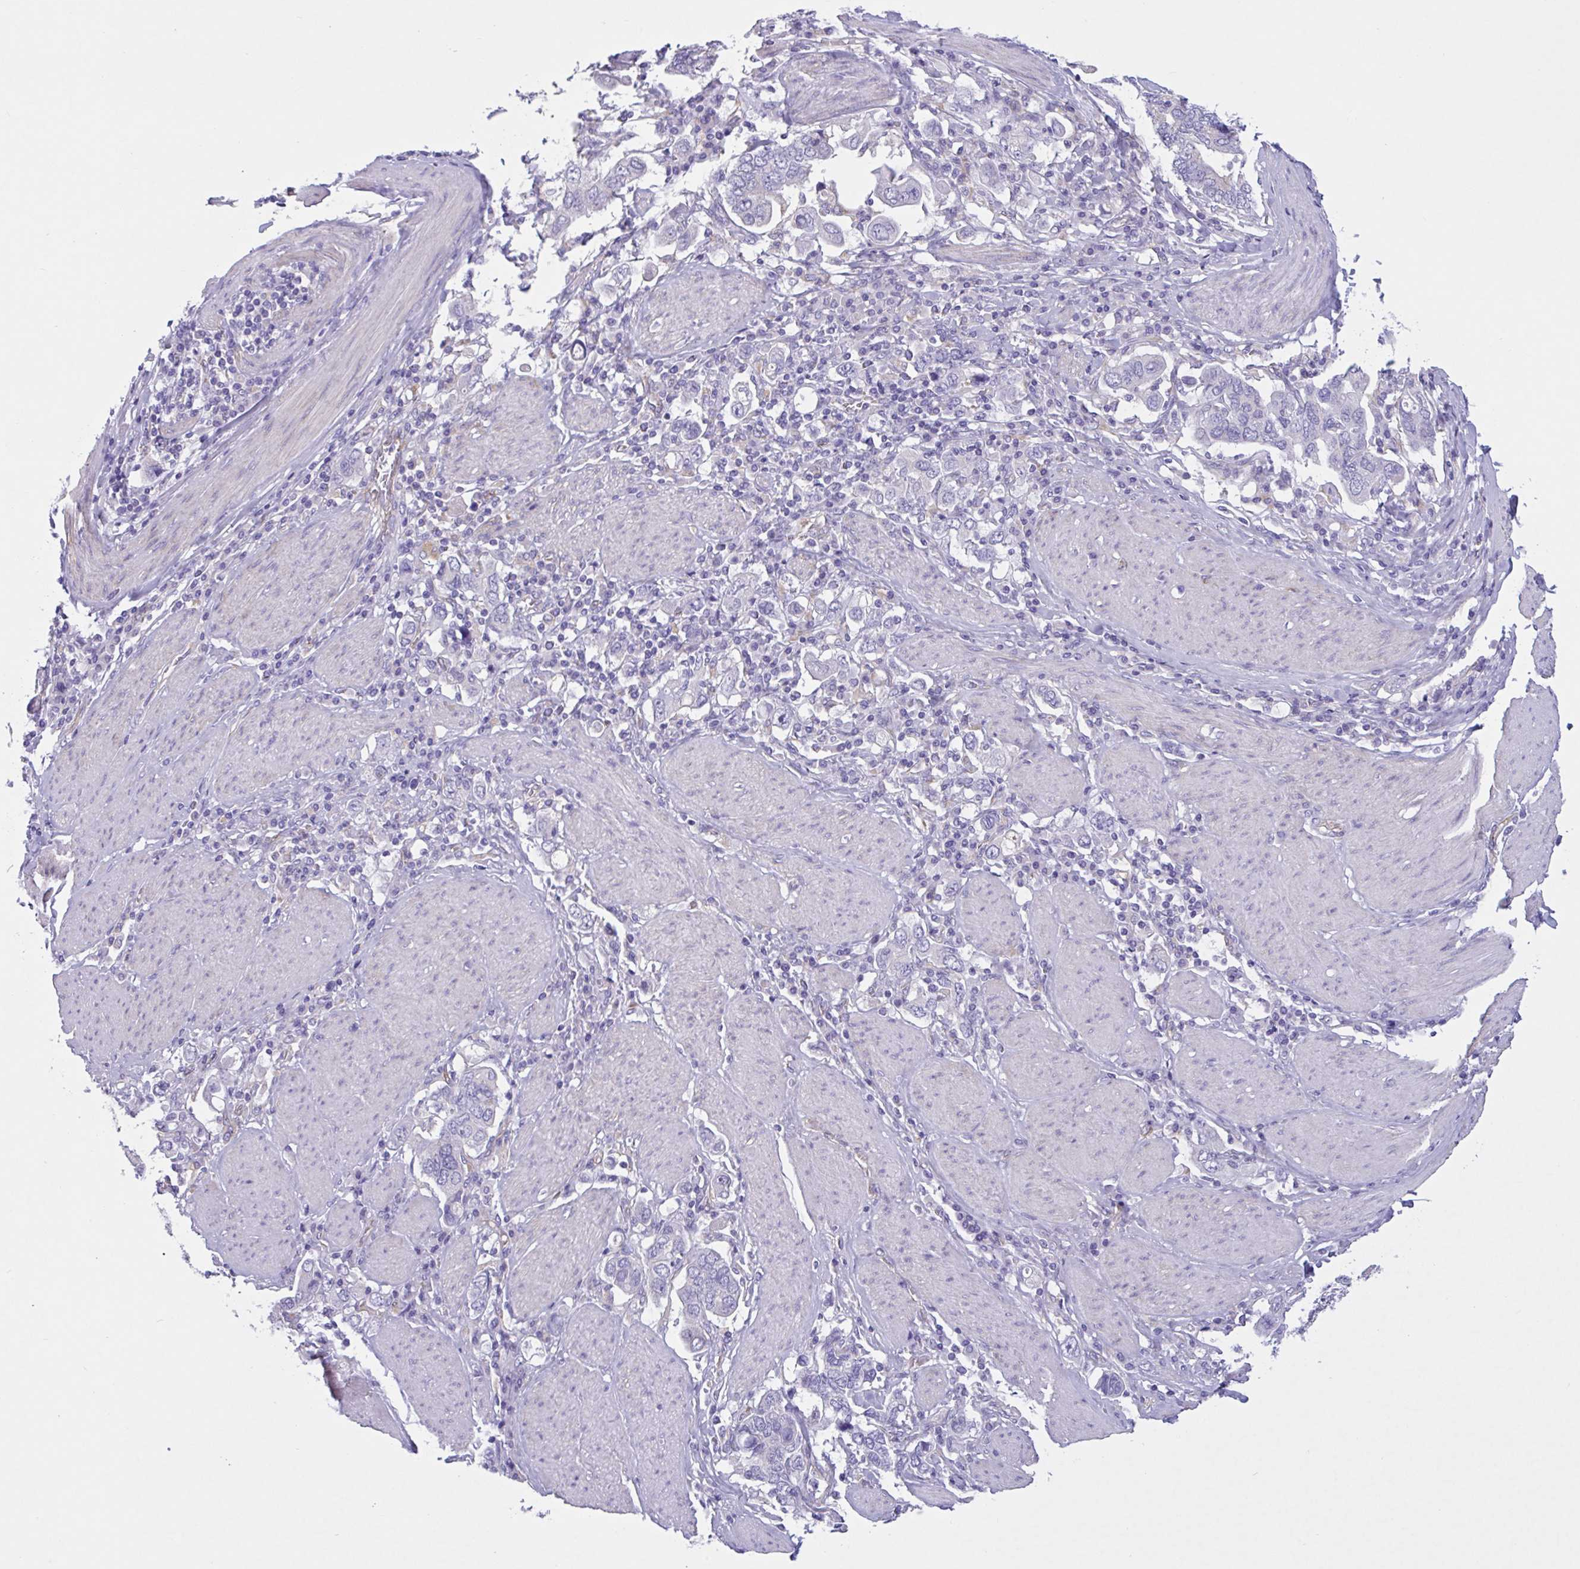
{"staining": {"intensity": "negative", "quantity": "none", "location": "none"}, "tissue": "stomach cancer", "cell_type": "Tumor cells", "image_type": "cancer", "snomed": [{"axis": "morphology", "description": "Adenocarcinoma, NOS"}, {"axis": "topography", "description": "Stomach, upper"}], "caption": "An immunohistochemistry photomicrograph of stomach cancer (adenocarcinoma) is shown. There is no staining in tumor cells of stomach cancer (adenocarcinoma). (DAB immunohistochemistry visualized using brightfield microscopy, high magnification).", "gene": "RPL22L1", "patient": {"sex": "male", "age": 62}}